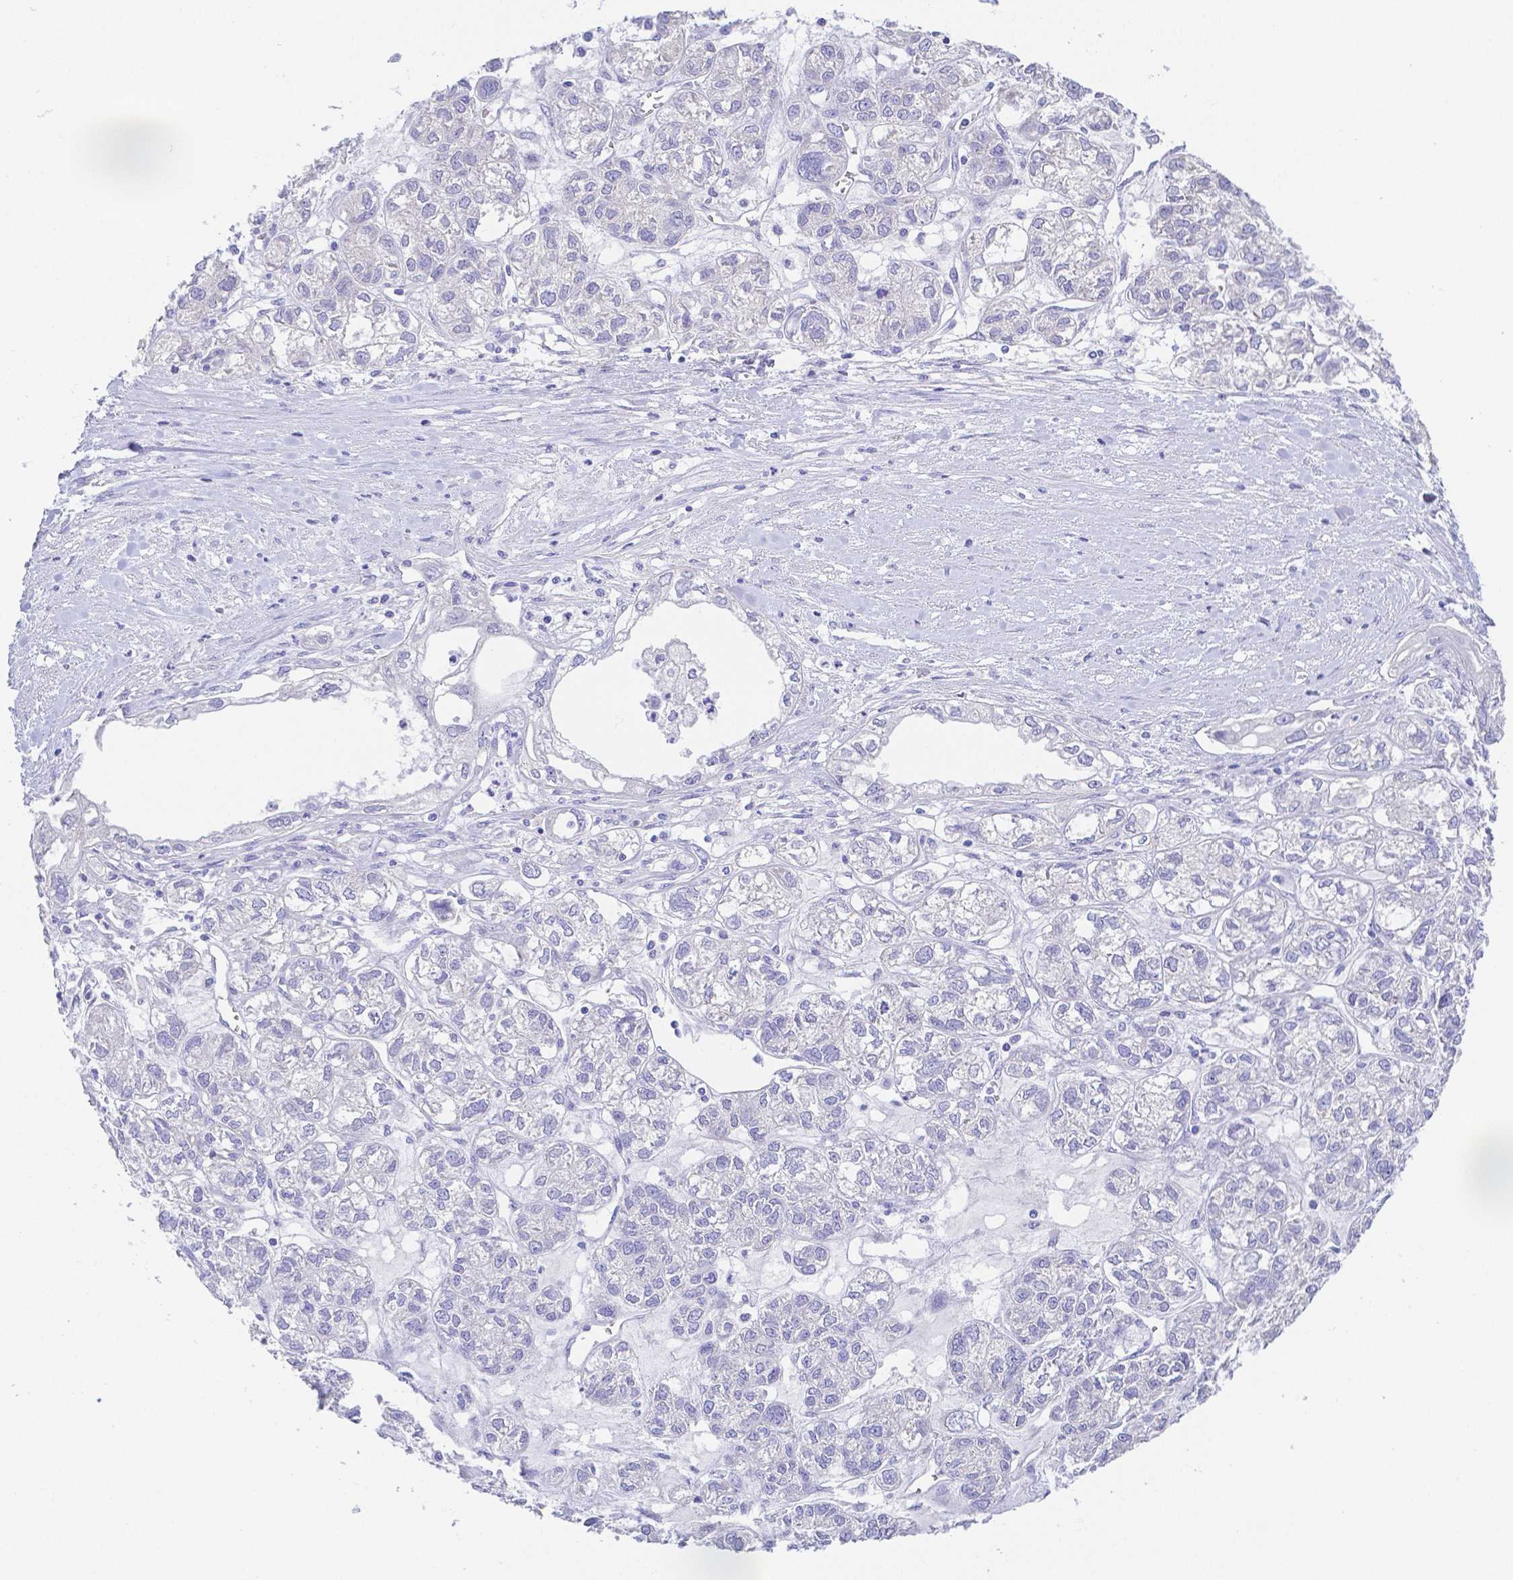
{"staining": {"intensity": "negative", "quantity": "none", "location": "none"}, "tissue": "ovarian cancer", "cell_type": "Tumor cells", "image_type": "cancer", "snomed": [{"axis": "morphology", "description": "Carcinoma, endometroid"}, {"axis": "topography", "description": "Ovary"}], "caption": "The photomicrograph demonstrates no significant positivity in tumor cells of ovarian cancer. (DAB immunohistochemistry (IHC) with hematoxylin counter stain).", "gene": "ZG16B", "patient": {"sex": "female", "age": 64}}